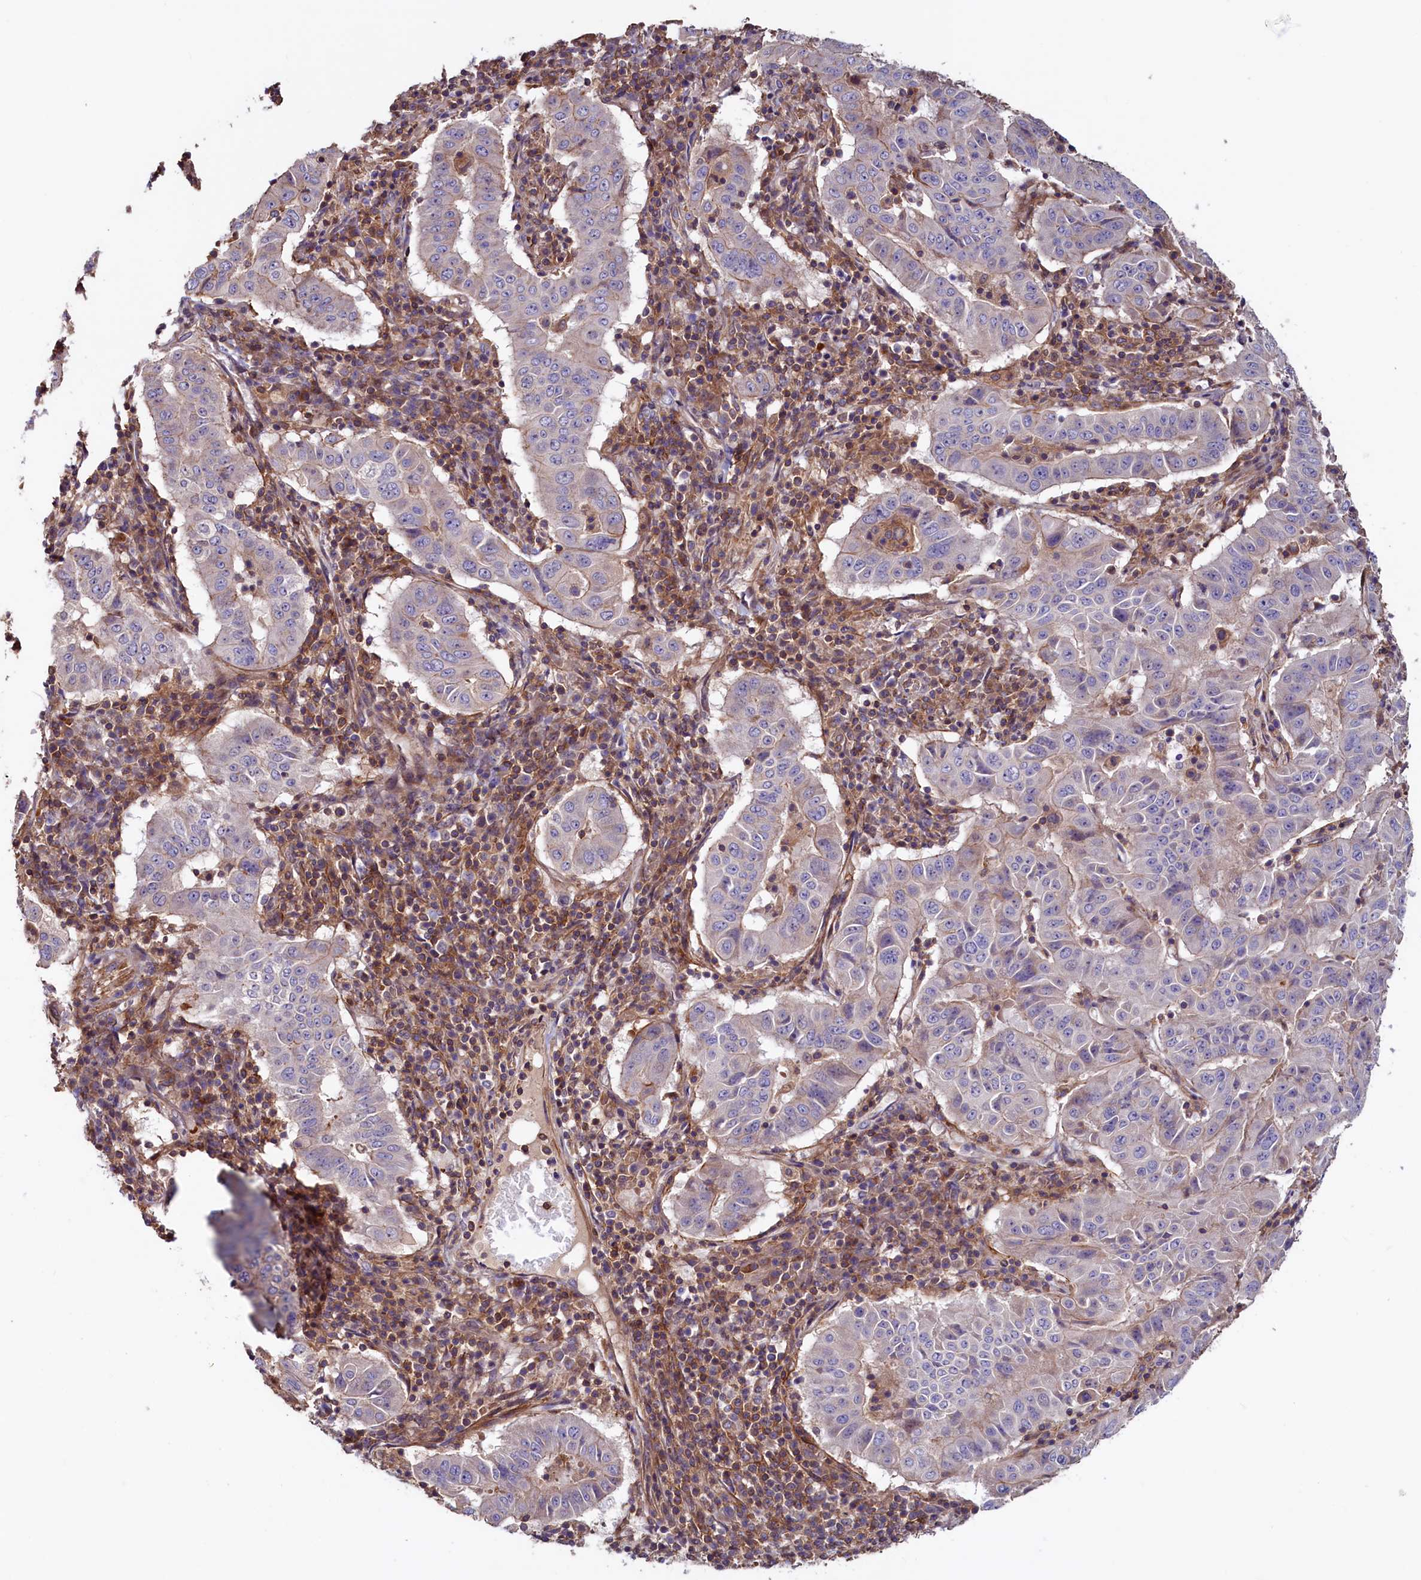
{"staining": {"intensity": "negative", "quantity": "none", "location": "none"}, "tissue": "pancreatic cancer", "cell_type": "Tumor cells", "image_type": "cancer", "snomed": [{"axis": "morphology", "description": "Adenocarcinoma, NOS"}, {"axis": "topography", "description": "Pancreas"}], "caption": "Tumor cells show no significant protein positivity in pancreatic adenocarcinoma.", "gene": "DUOXA1", "patient": {"sex": "male", "age": 63}}